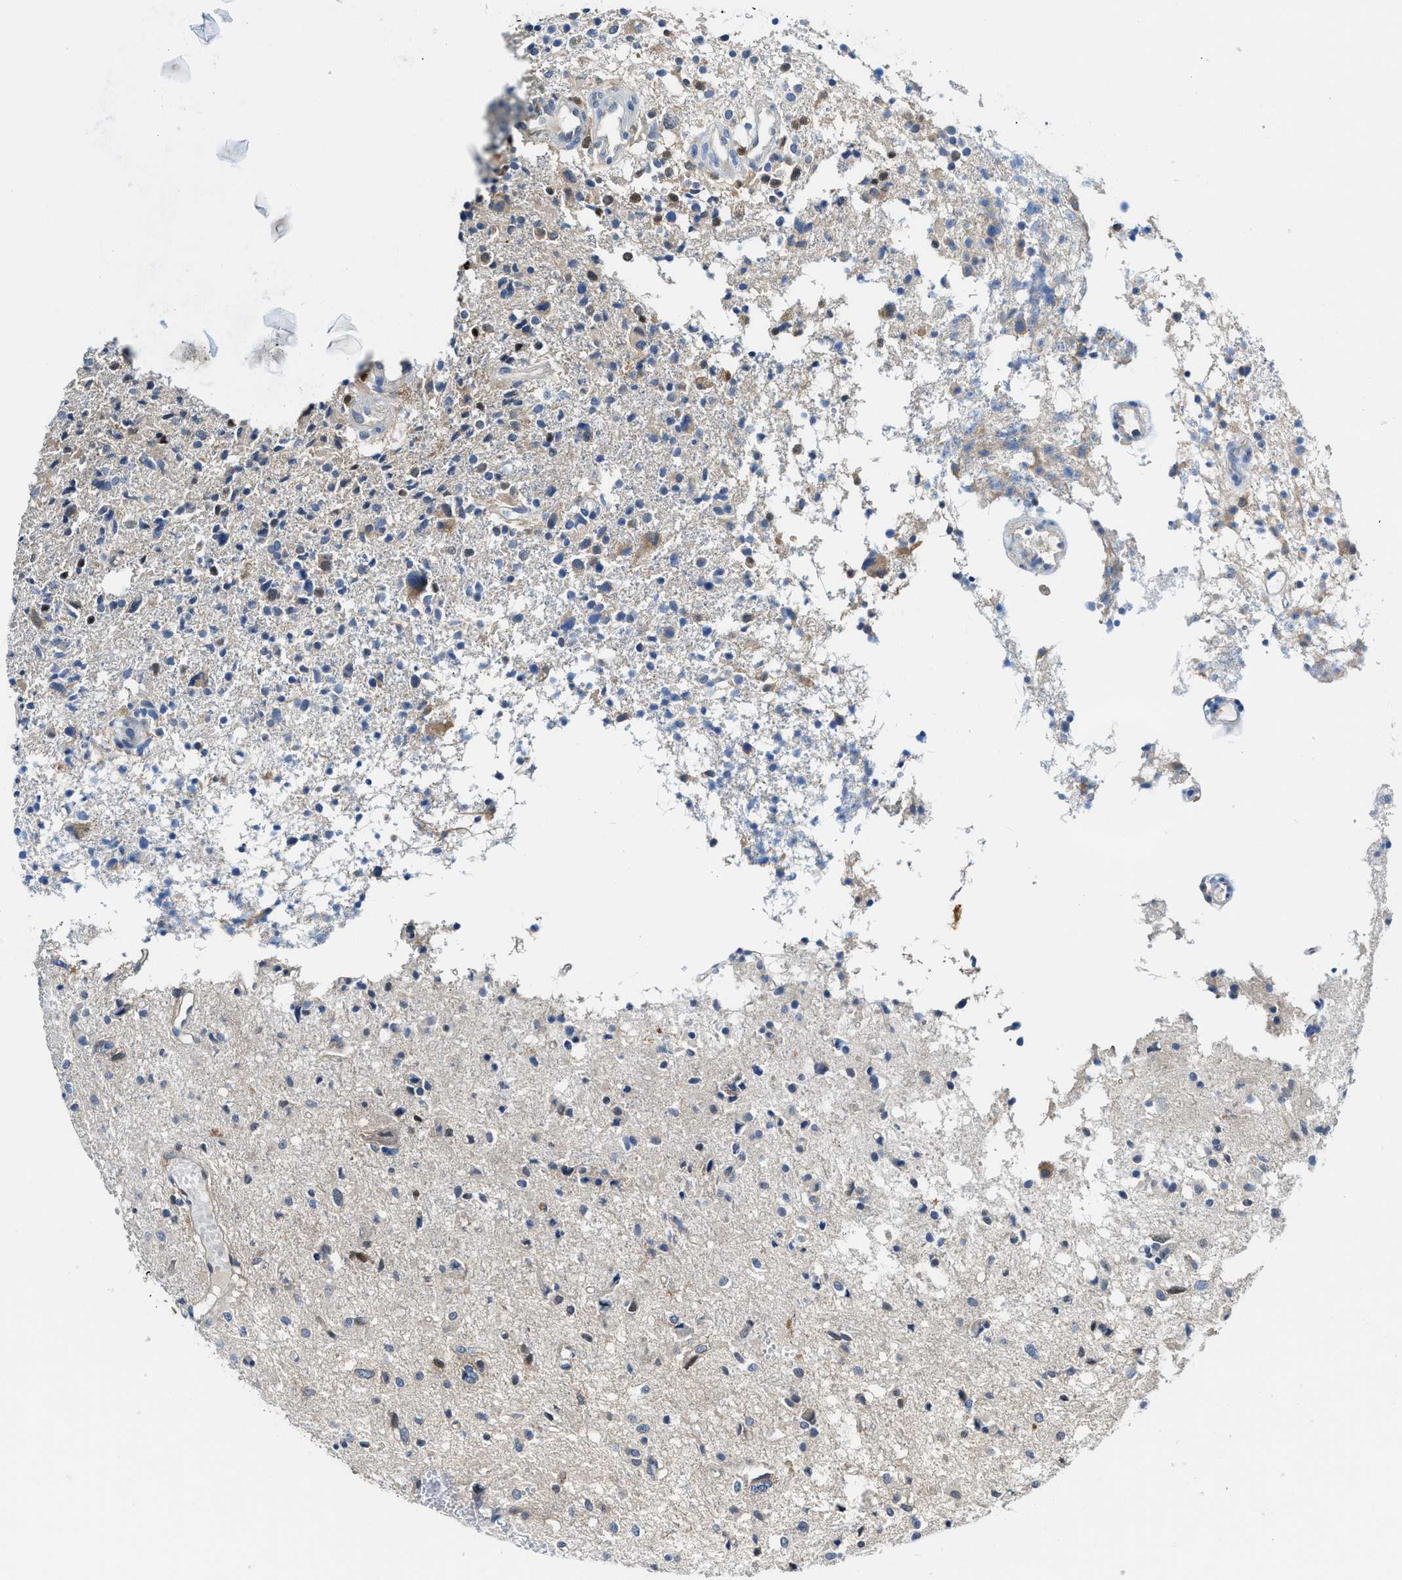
{"staining": {"intensity": "weak", "quantity": "<25%", "location": "cytoplasmic/membranous"}, "tissue": "glioma", "cell_type": "Tumor cells", "image_type": "cancer", "snomed": [{"axis": "morphology", "description": "Glioma, malignant, High grade"}, {"axis": "topography", "description": "Brain"}], "caption": "High power microscopy micrograph of an IHC image of glioma, revealing no significant expression in tumor cells.", "gene": "LTA4H", "patient": {"sex": "female", "age": 59}}